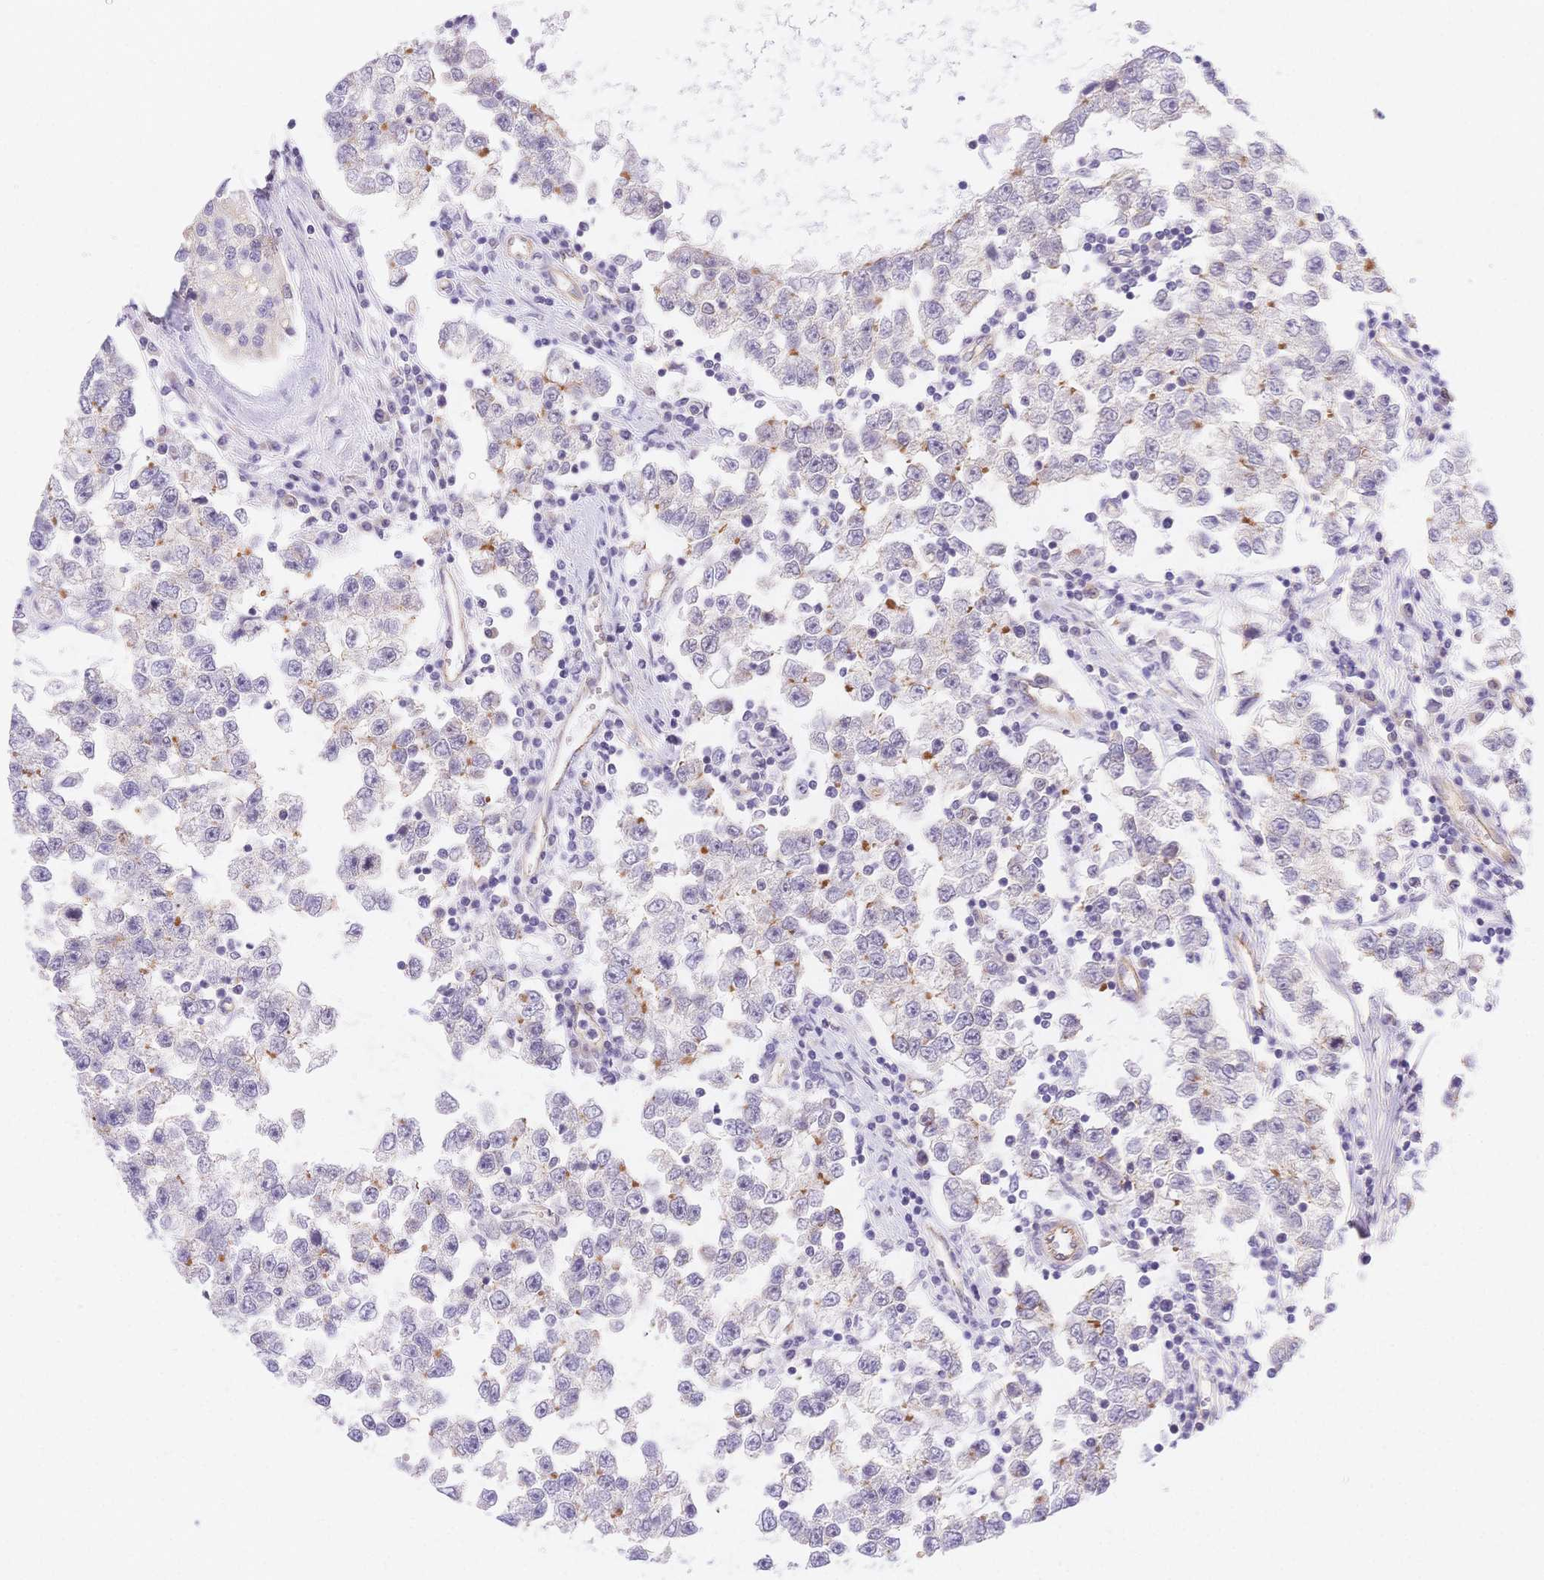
{"staining": {"intensity": "moderate", "quantity": "<25%", "location": "cytoplasmic/membranous"}, "tissue": "testis cancer", "cell_type": "Tumor cells", "image_type": "cancer", "snomed": [{"axis": "morphology", "description": "Seminoma, NOS"}, {"axis": "topography", "description": "Testis"}], "caption": "Tumor cells show moderate cytoplasmic/membranous expression in about <25% of cells in testis seminoma.", "gene": "CSN1S1", "patient": {"sex": "male", "age": 34}}